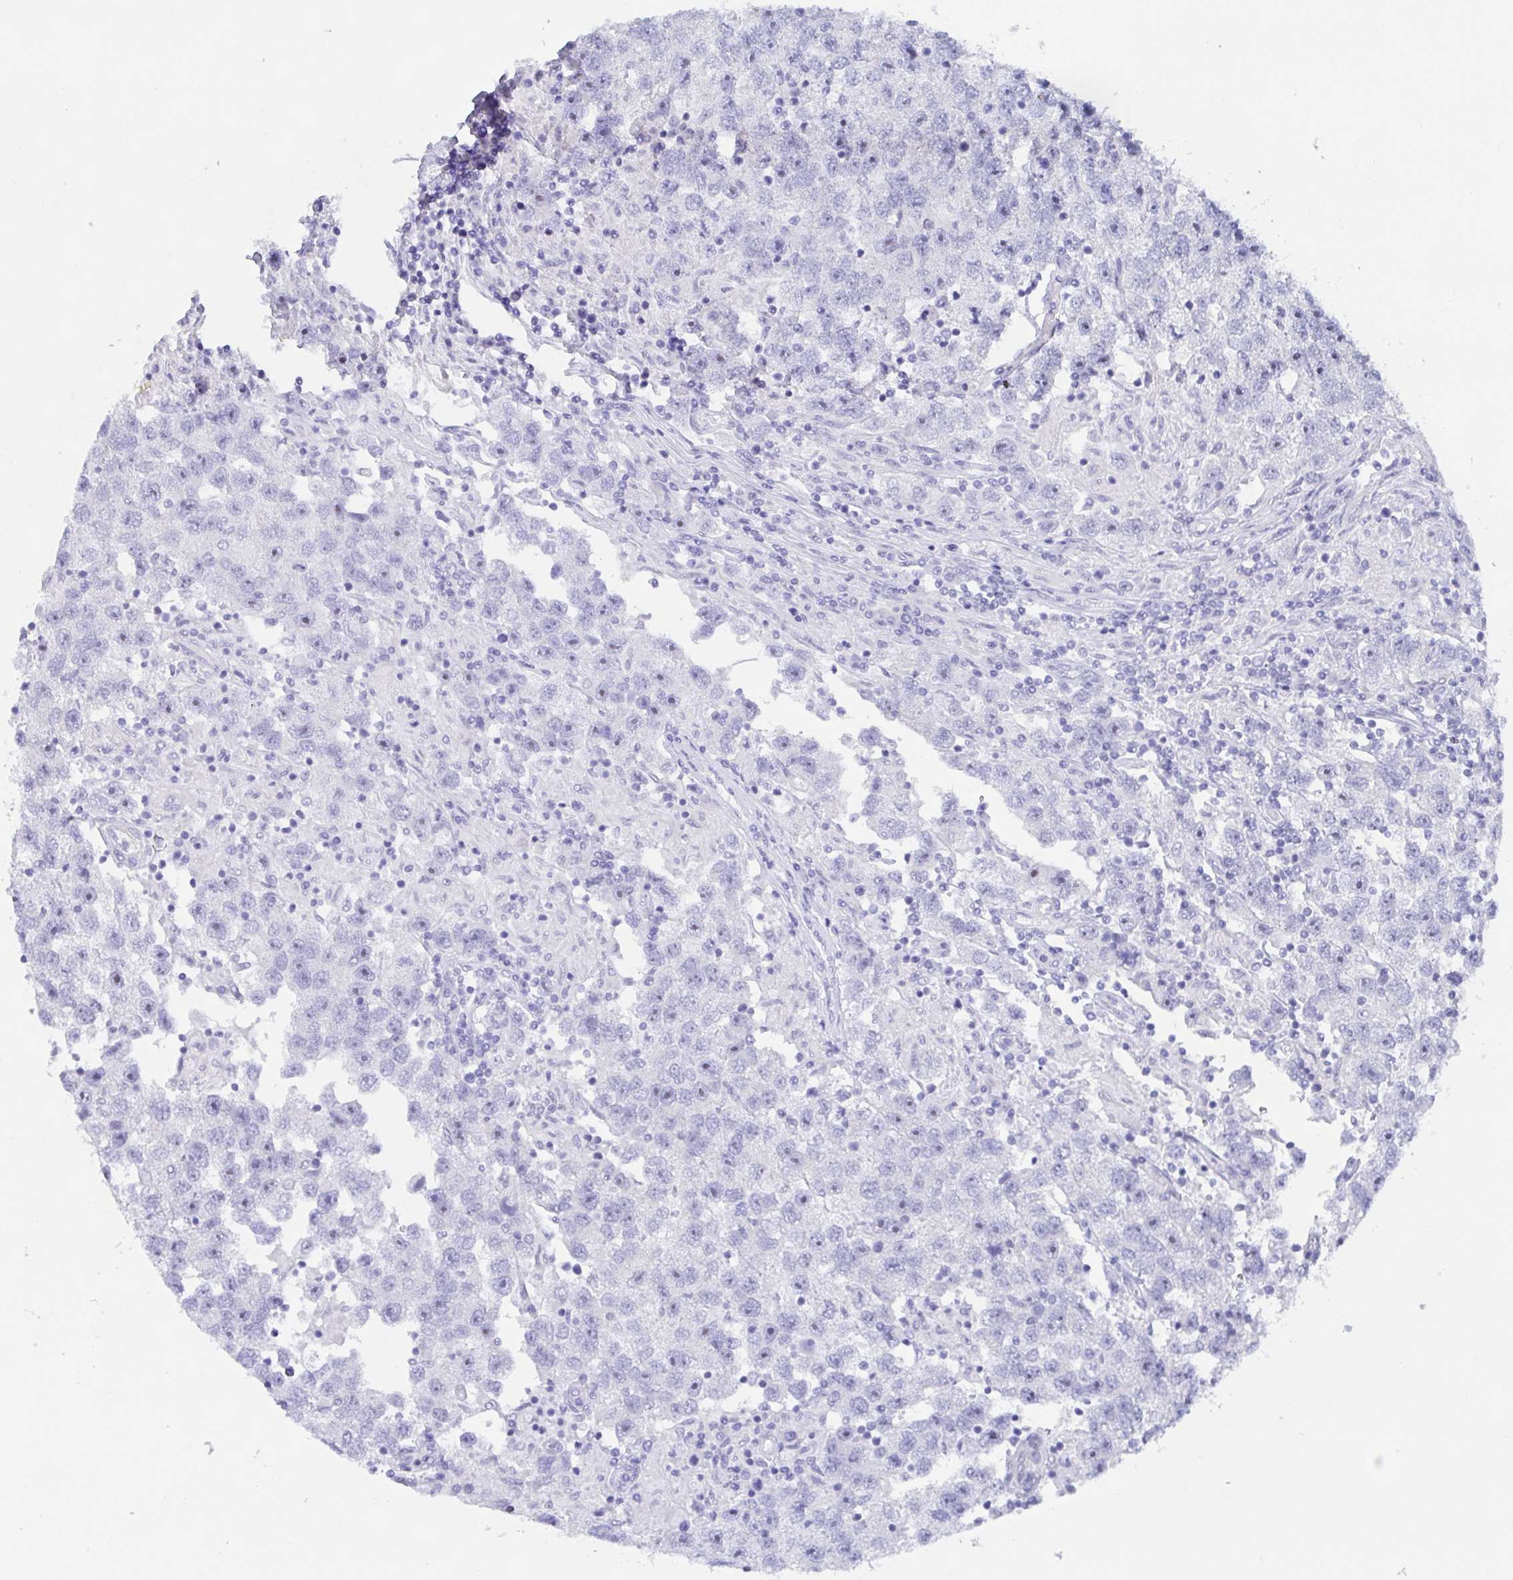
{"staining": {"intensity": "negative", "quantity": "none", "location": "none"}, "tissue": "testis cancer", "cell_type": "Tumor cells", "image_type": "cancer", "snomed": [{"axis": "morphology", "description": "Seminoma, NOS"}, {"axis": "topography", "description": "Testis"}], "caption": "There is no significant staining in tumor cells of testis cancer (seminoma).", "gene": "MUCL3", "patient": {"sex": "male", "age": 26}}